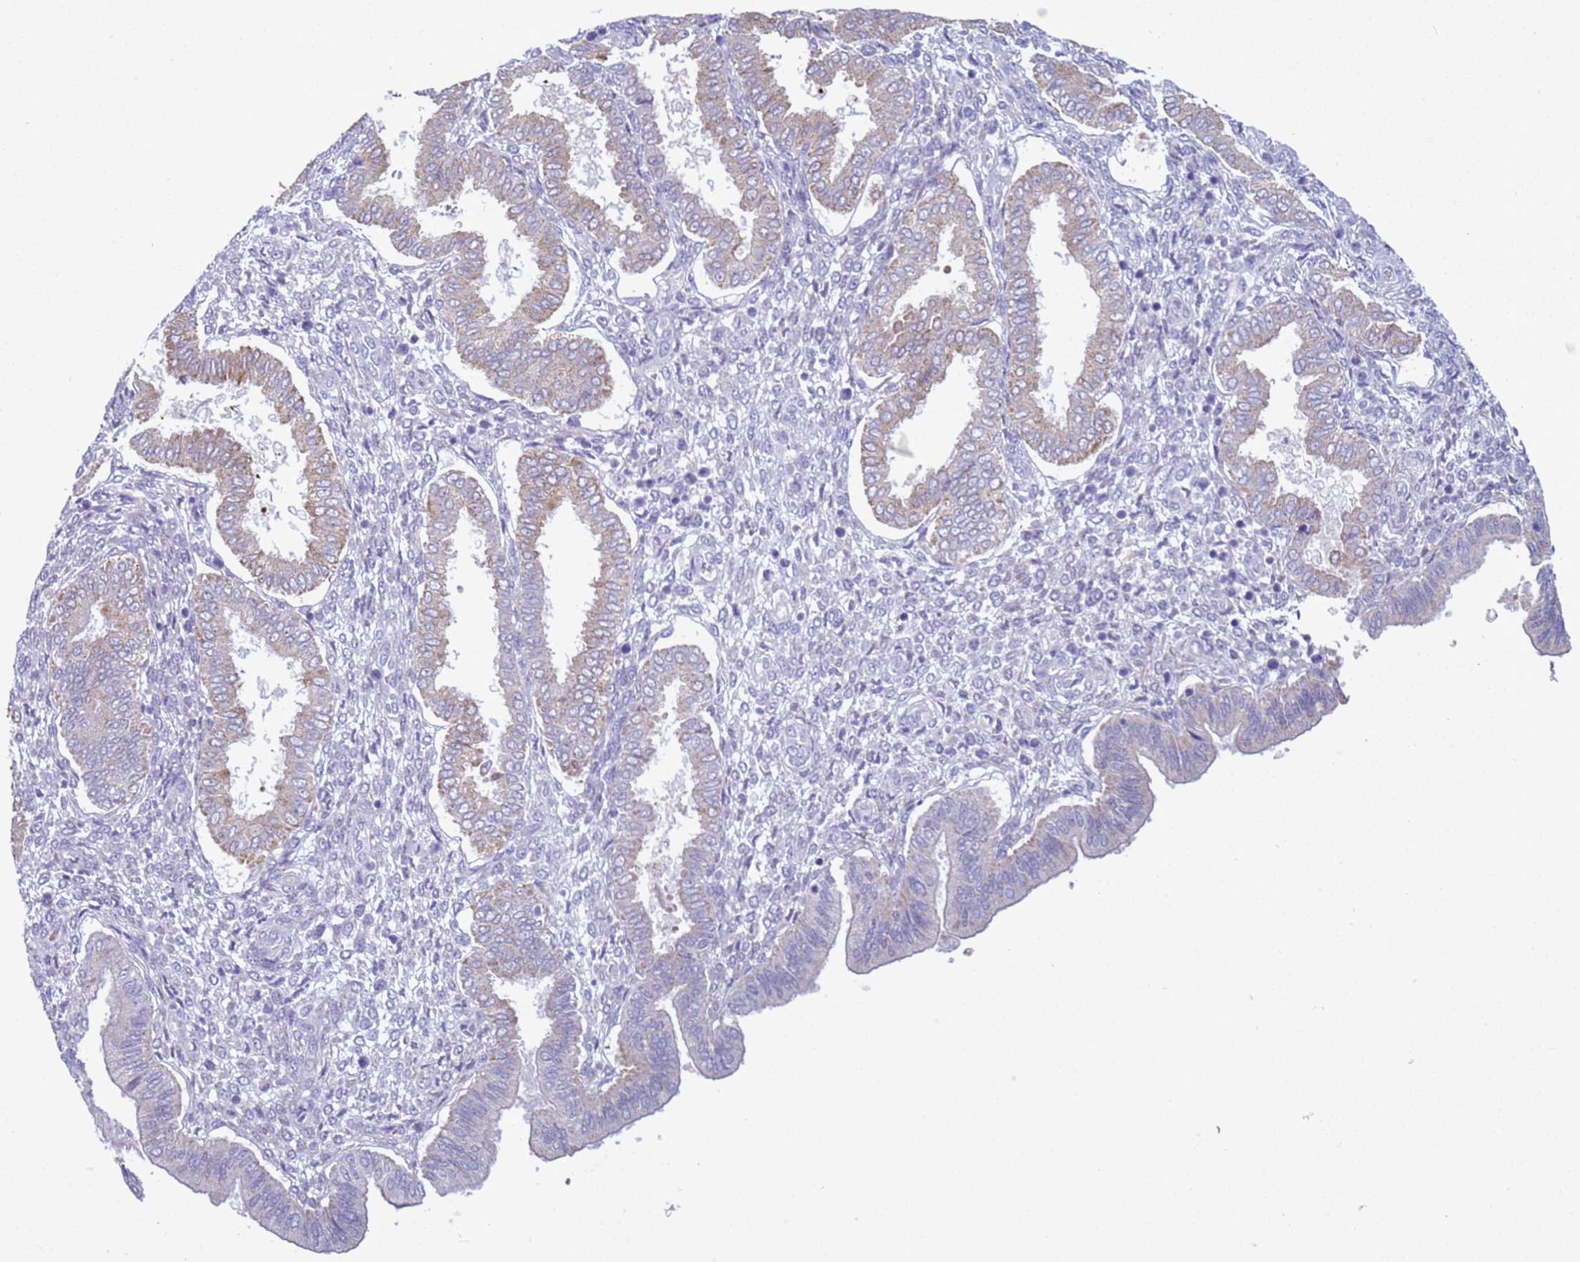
{"staining": {"intensity": "negative", "quantity": "none", "location": "none"}, "tissue": "endometrium", "cell_type": "Cells in endometrial stroma", "image_type": "normal", "snomed": [{"axis": "morphology", "description": "Normal tissue, NOS"}, {"axis": "topography", "description": "Endometrium"}], "caption": "The histopathology image exhibits no significant staining in cells in endometrial stroma of endometrium.", "gene": "ABHD17B", "patient": {"sex": "female", "age": 24}}